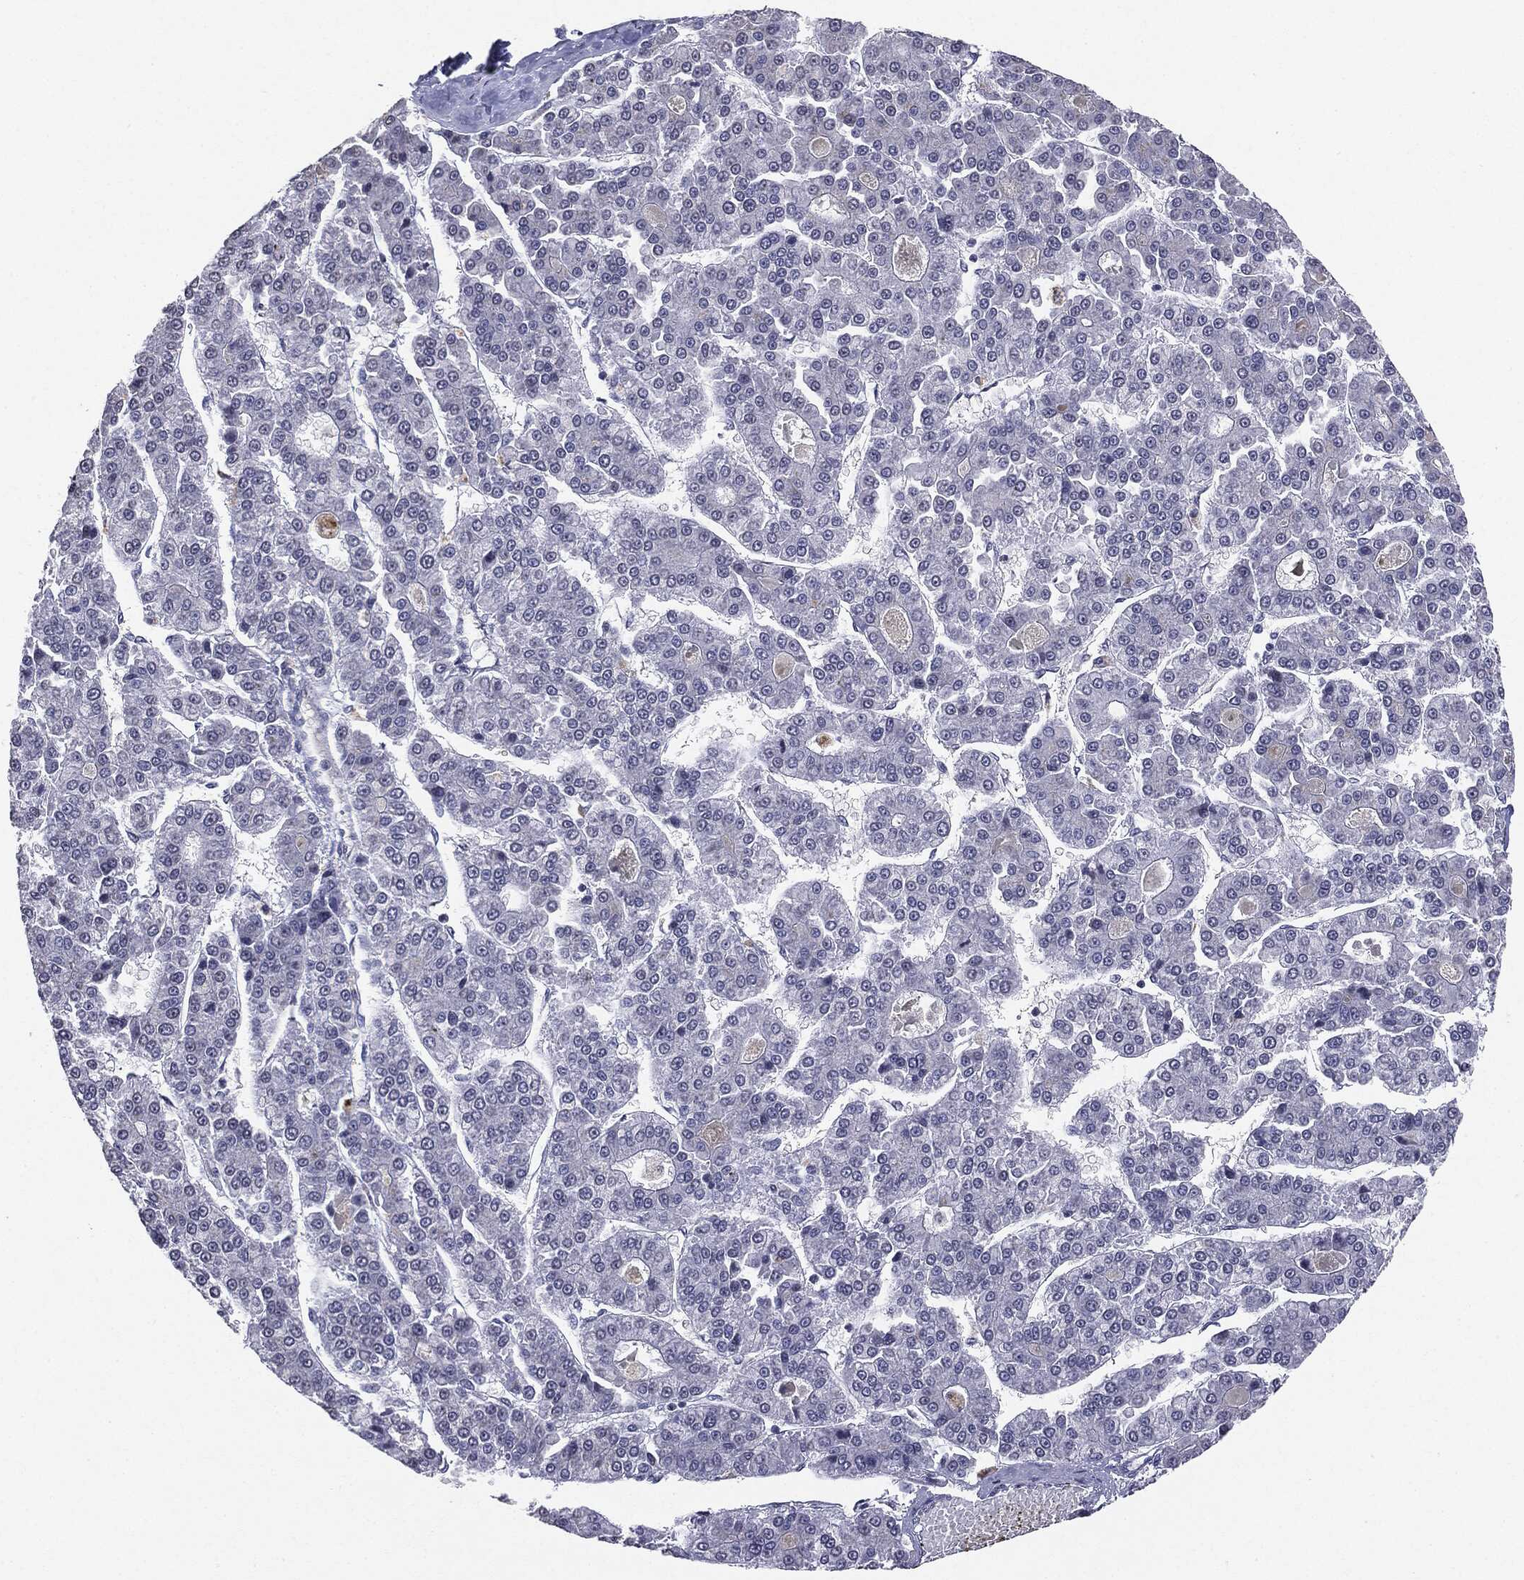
{"staining": {"intensity": "negative", "quantity": "none", "location": "none"}, "tissue": "liver cancer", "cell_type": "Tumor cells", "image_type": "cancer", "snomed": [{"axis": "morphology", "description": "Carcinoma, Hepatocellular, NOS"}, {"axis": "topography", "description": "Liver"}], "caption": "Immunohistochemical staining of human hepatocellular carcinoma (liver) demonstrates no significant positivity in tumor cells.", "gene": "SERPINB4", "patient": {"sex": "male", "age": 70}}